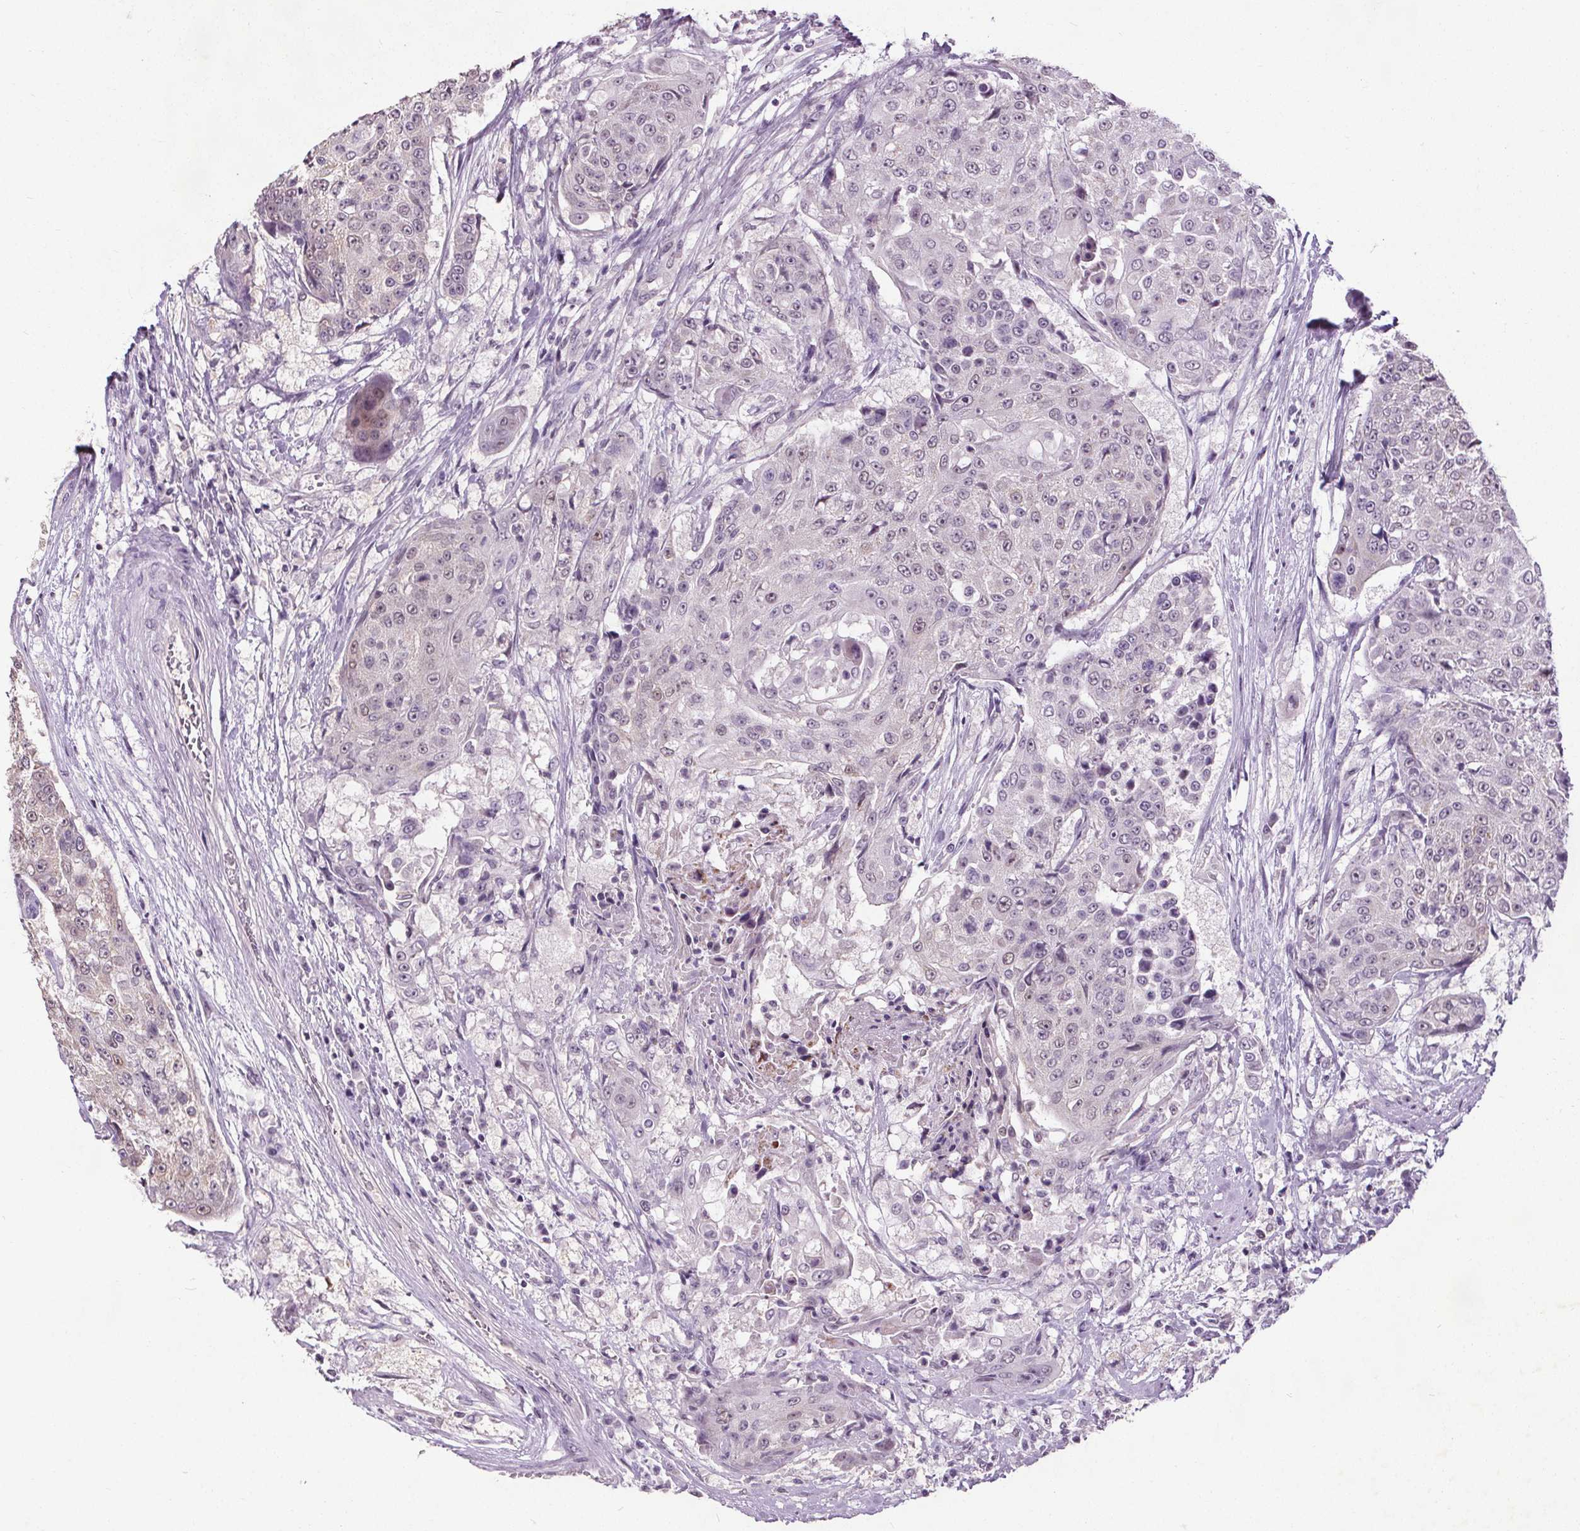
{"staining": {"intensity": "weak", "quantity": "<25%", "location": "cytoplasmic/membranous,nuclear"}, "tissue": "urothelial cancer", "cell_type": "Tumor cells", "image_type": "cancer", "snomed": [{"axis": "morphology", "description": "Urothelial carcinoma, High grade"}, {"axis": "topography", "description": "Urinary bladder"}], "caption": "This is a image of immunohistochemistry (IHC) staining of high-grade urothelial carcinoma, which shows no expression in tumor cells.", "gene": "SLC2A9", "patient": {"sex": "female", "age": 63}}